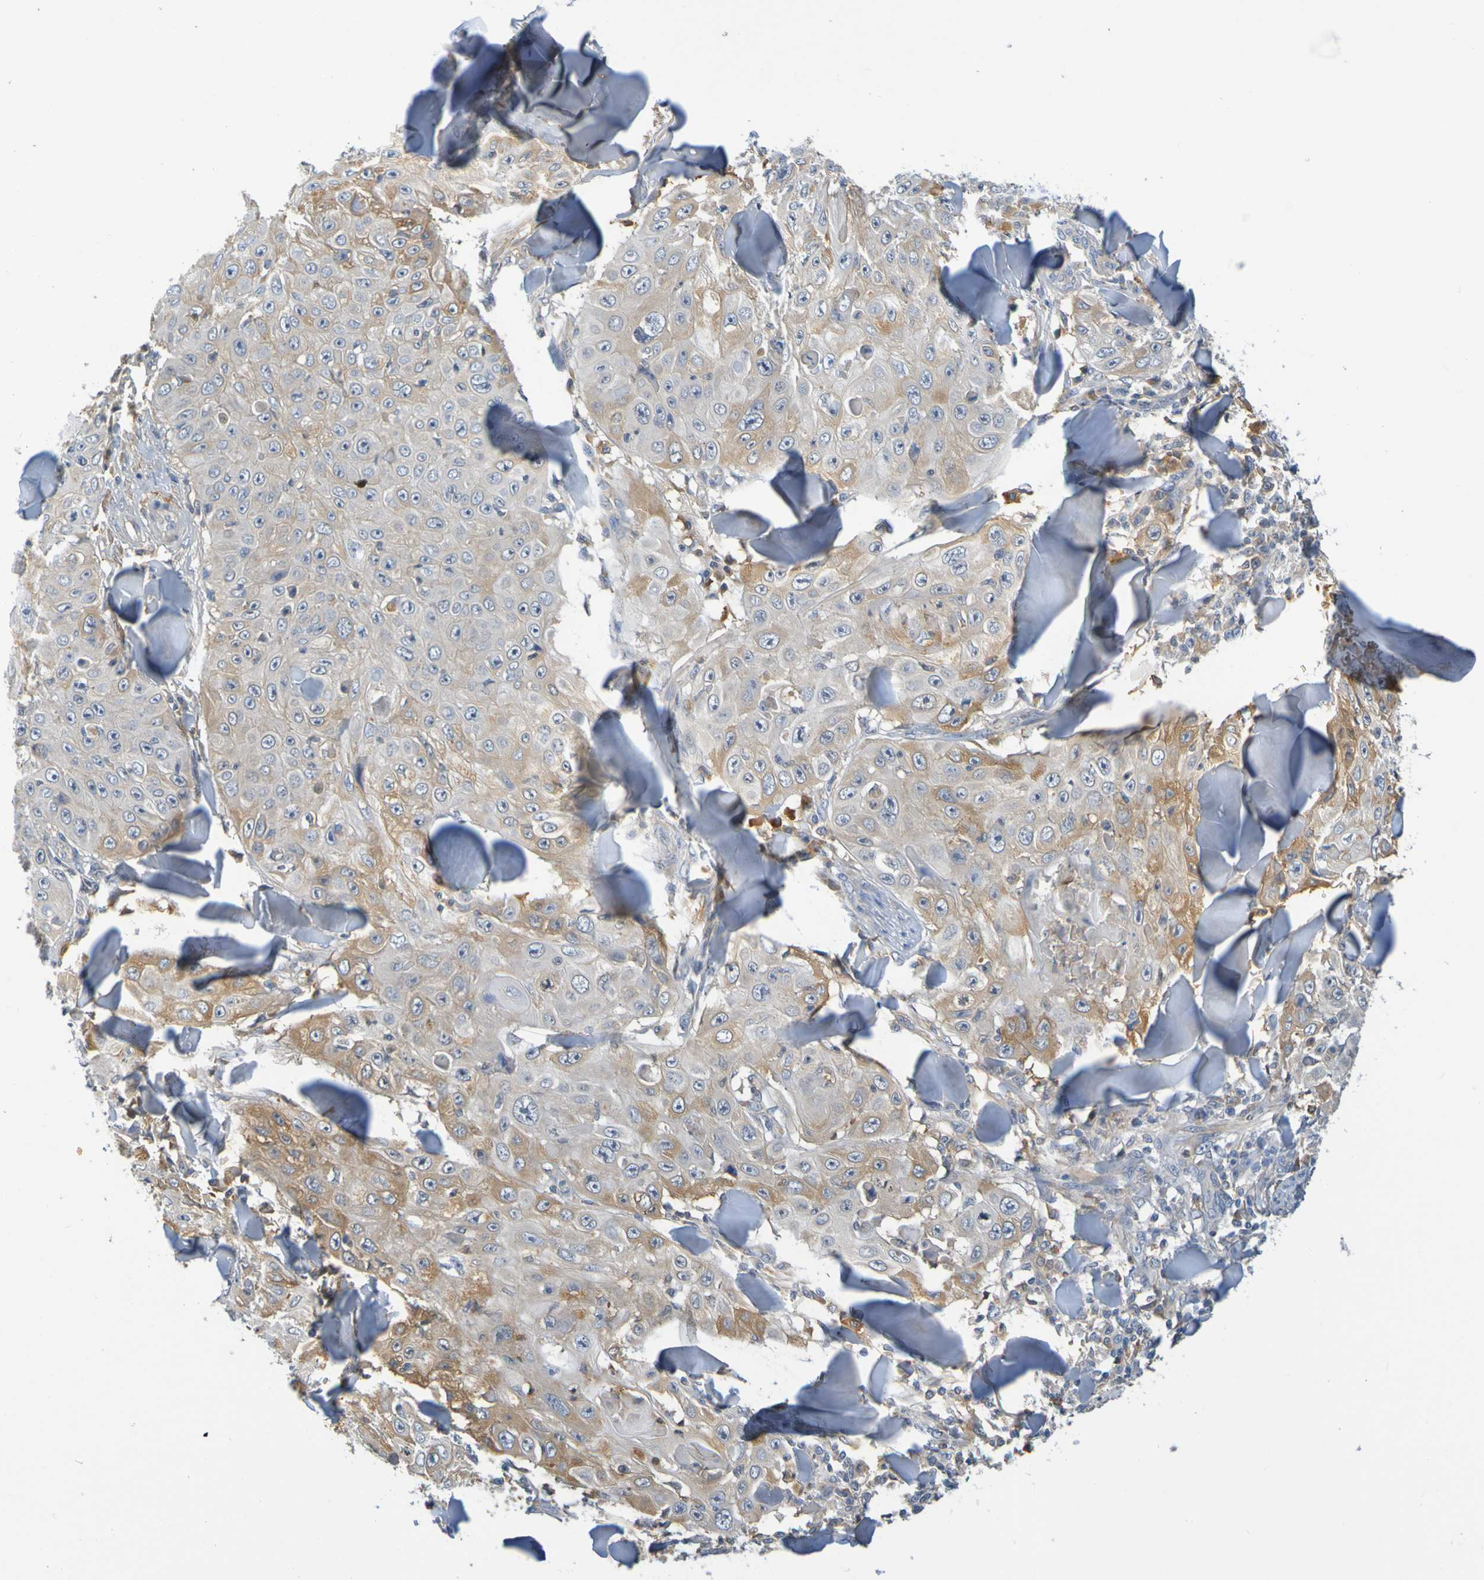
{"staining": {"intensity": "moderate", "quantity": "25%-75%", "location": "cytoplasmic/membranous"}, "tissue": "skin cancer", "cell_type": "Tumor cells", "image_type": "cancer", "snomed": [{"axis": "morphology", "description": "Squamous cell carcinoma, NOS"}, {"axis": "topography", "description": "Skin"}], "caption": "Skin cancer (squamous cell carcinoma) was stained to show a protein in brown. There is medium levels of moderate cytoplasmic/membranous staining in about 25%-75% of tumor cells. (brown staining indicates protein expression, while blue staining denotes nuclei).", "gene": "C1QA", "patient": {"sex": "male", "age": 86}}